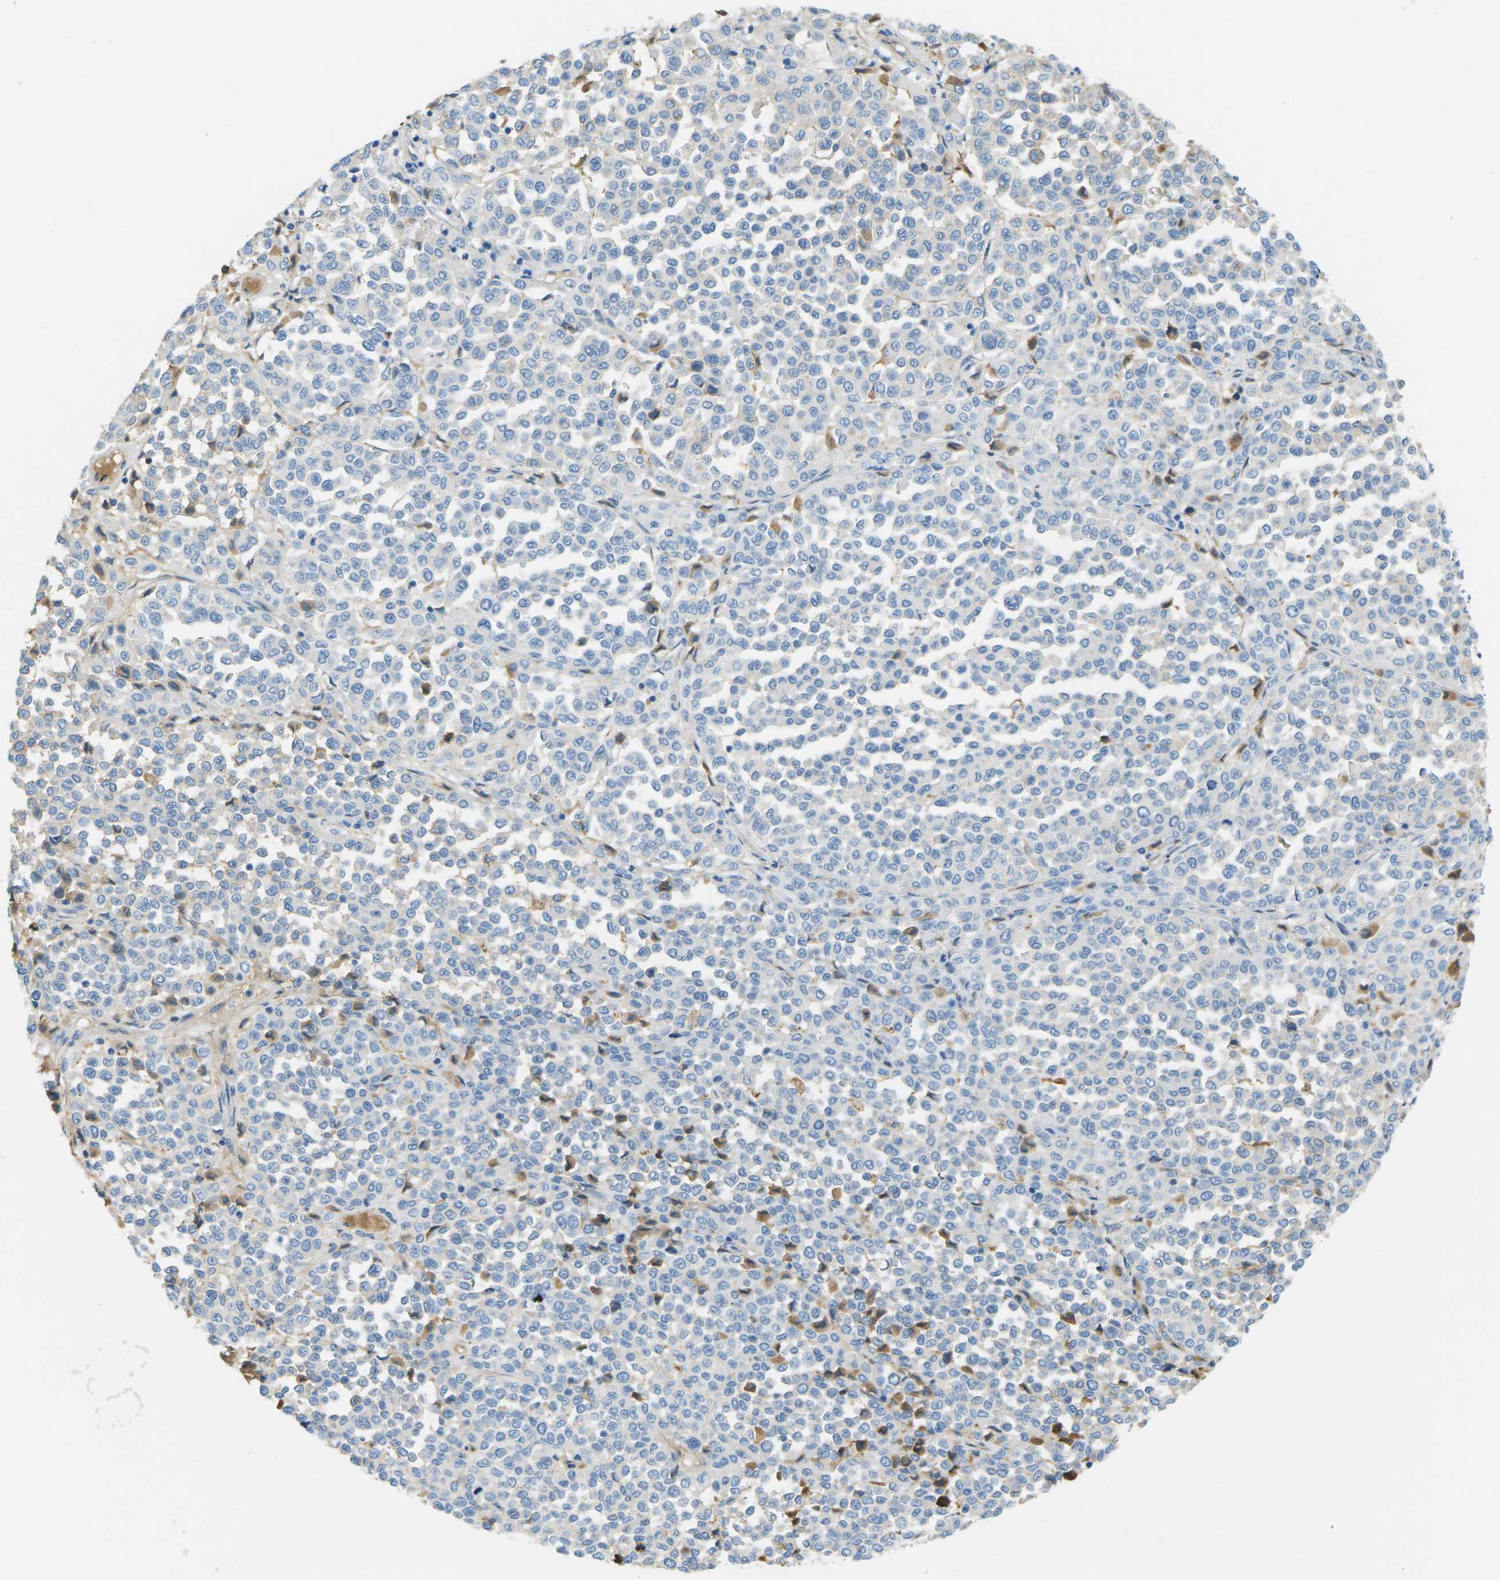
{"staining": {"intensity": "negative", "quantity": "none", "location": "none"}, "tissue": "melanoma", "cell_type": "Tumor cells", "image_type": "cancer", "snomed": [{"axis": "morphology", "description": "Malignant melanoma, Metastatic site"}, {"axis": "topography", "description": "Pancreas"}], "caption": "Immunohistochemical staining of malignant melanoma (metastatic site) demonstrates no significant positivity in tumor cells.", "gene": "CFI", "patient": {"sex": "female", "age": 30}}